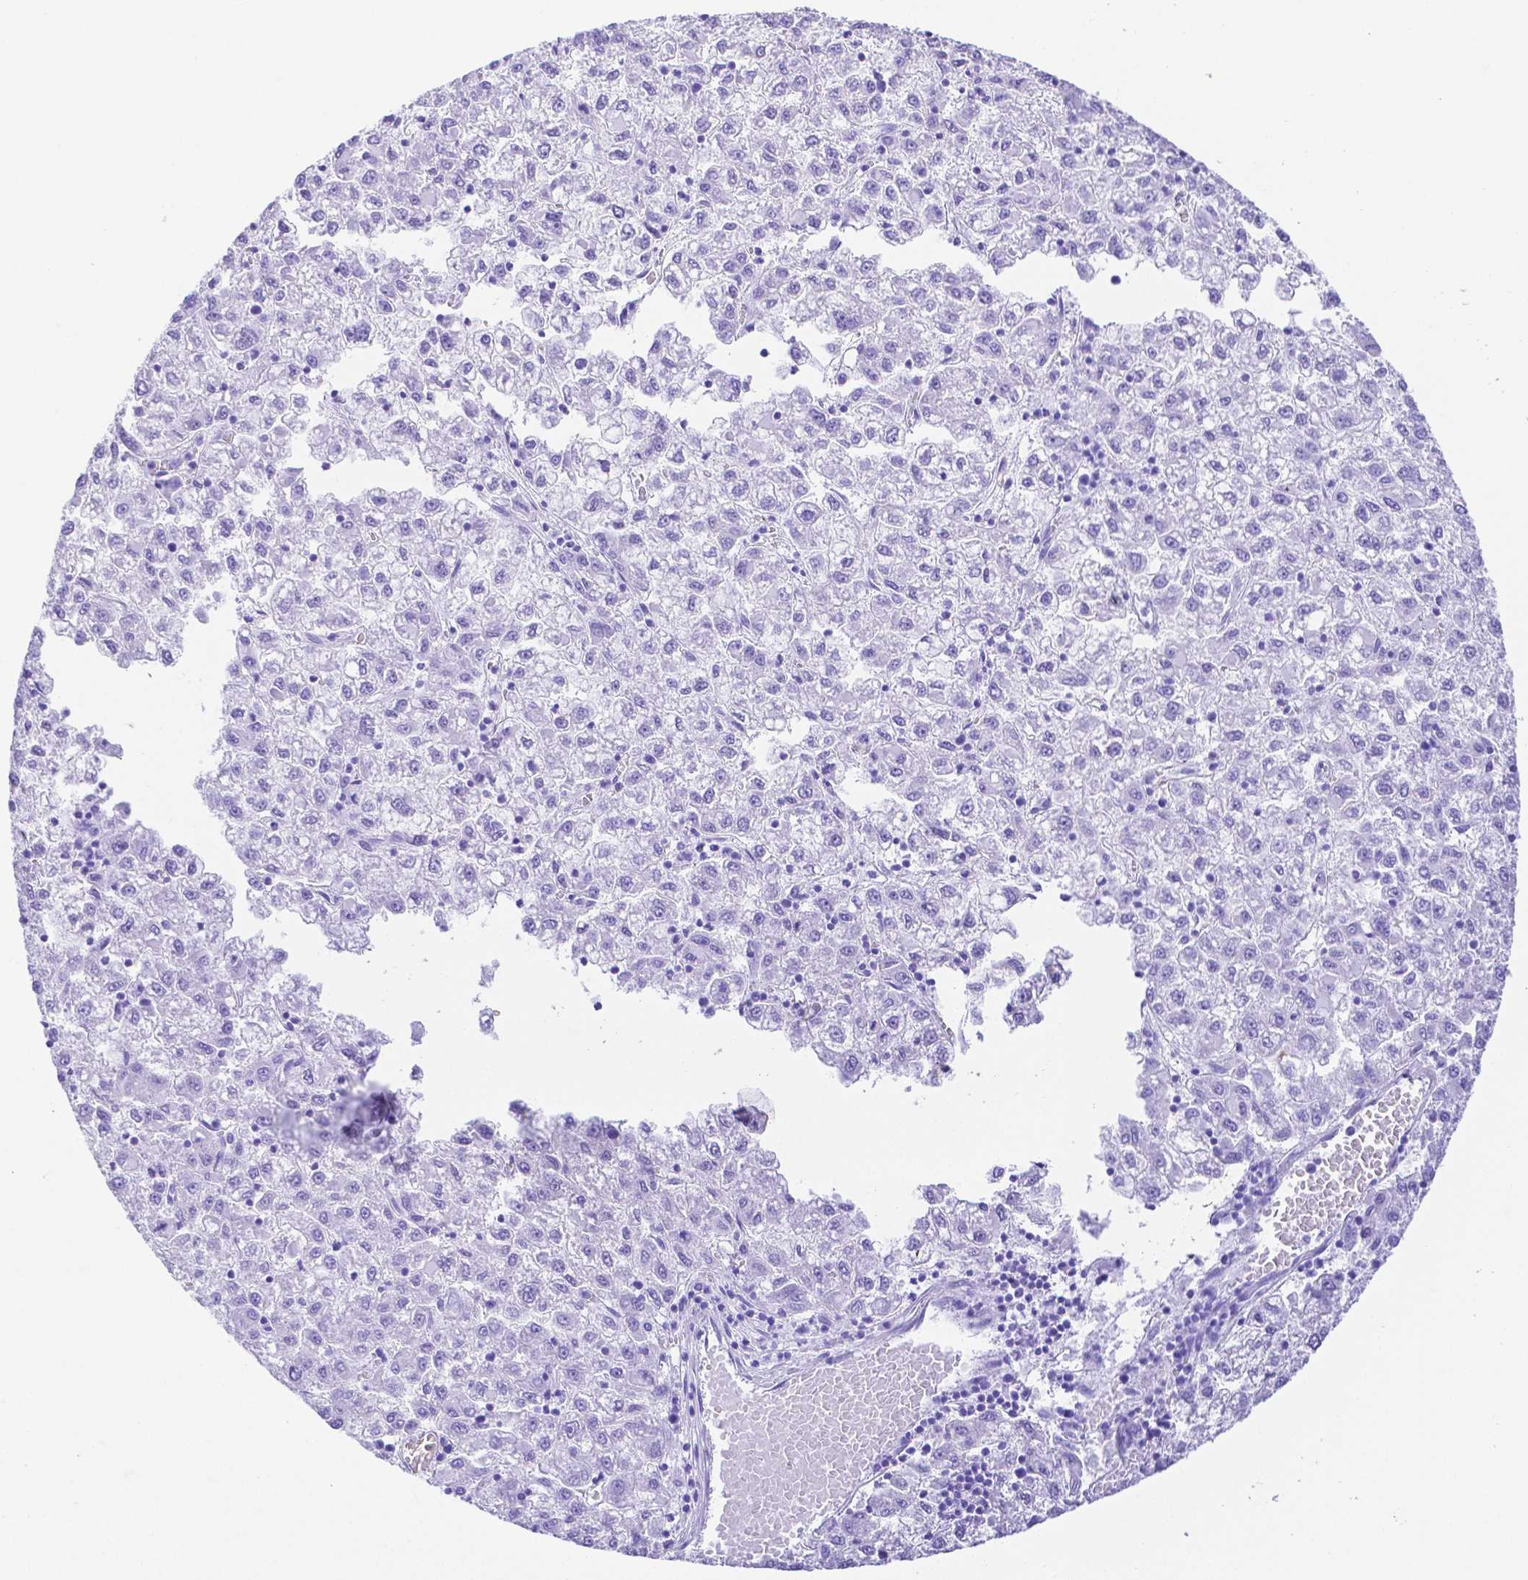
{"staining": {"intensity": "negative", "quantity": "none", "location": "none"}, "tissue": "liver cancer", "cell_type": "Tumor cells", "image_type": "cancer", "snomed": [{"axis": "morphology", "description": "Carcinoma, Hepatocellular, NOS"}, {"axis": "topography", "description": "Liver"}], "caption": "Immunohistochemistry (IHC) of liver hepatocellular carcinoma reveals no expression in tumor cells. Nuclei are stained in blue.", "gene": "SMR3A", "patient": {"sex": "male", "age": 40}}